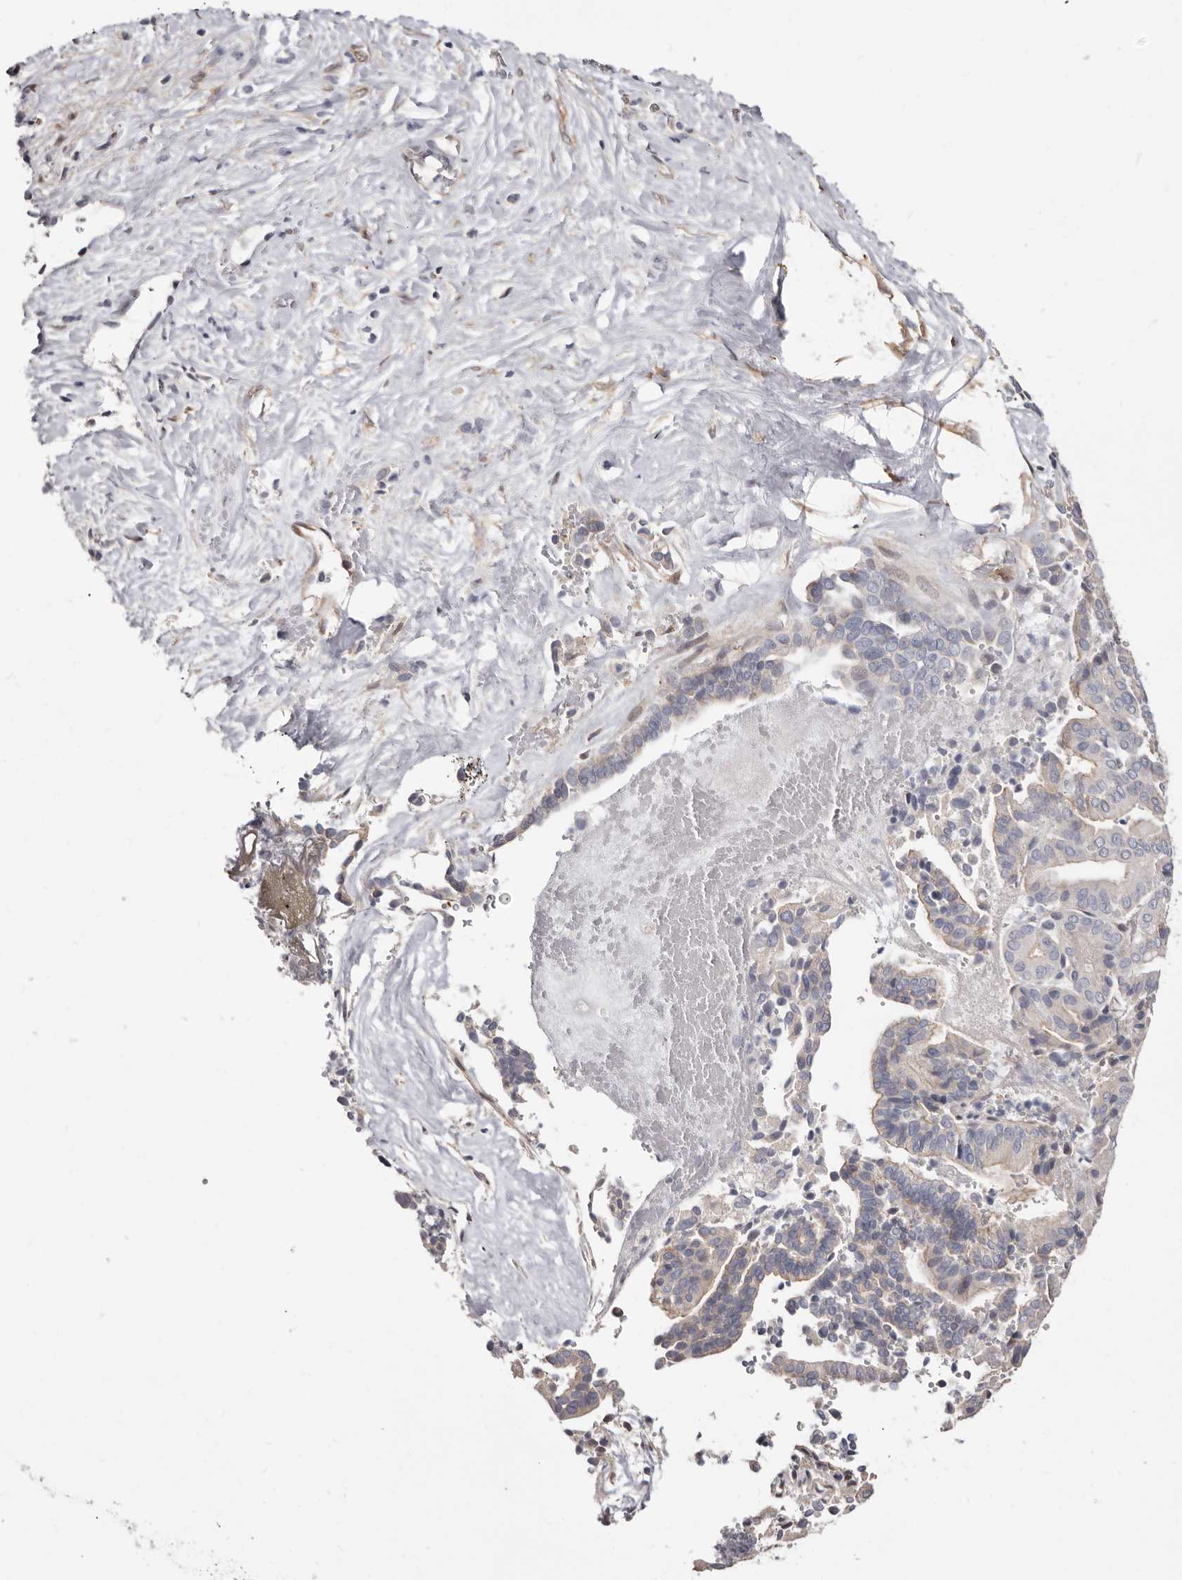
{"staining": {"intensity": "negative", "quantity": "none", "location": "none"}, "tissue": "liver cancer", "cell_type": "Tumor cells", "image_type": "cancer", "snomed": [{"axis": "morphology", "description": "Cholangiocarcinoma"}, {"axis": "topography", "description": "Liver"}], "caption": "Human liver cholangiocarcinoma stained for a protein using IHC displays no staining in tumor cells.", "gene": "KHDRBS2", "patient": {"sex": "female", "age": 75}}